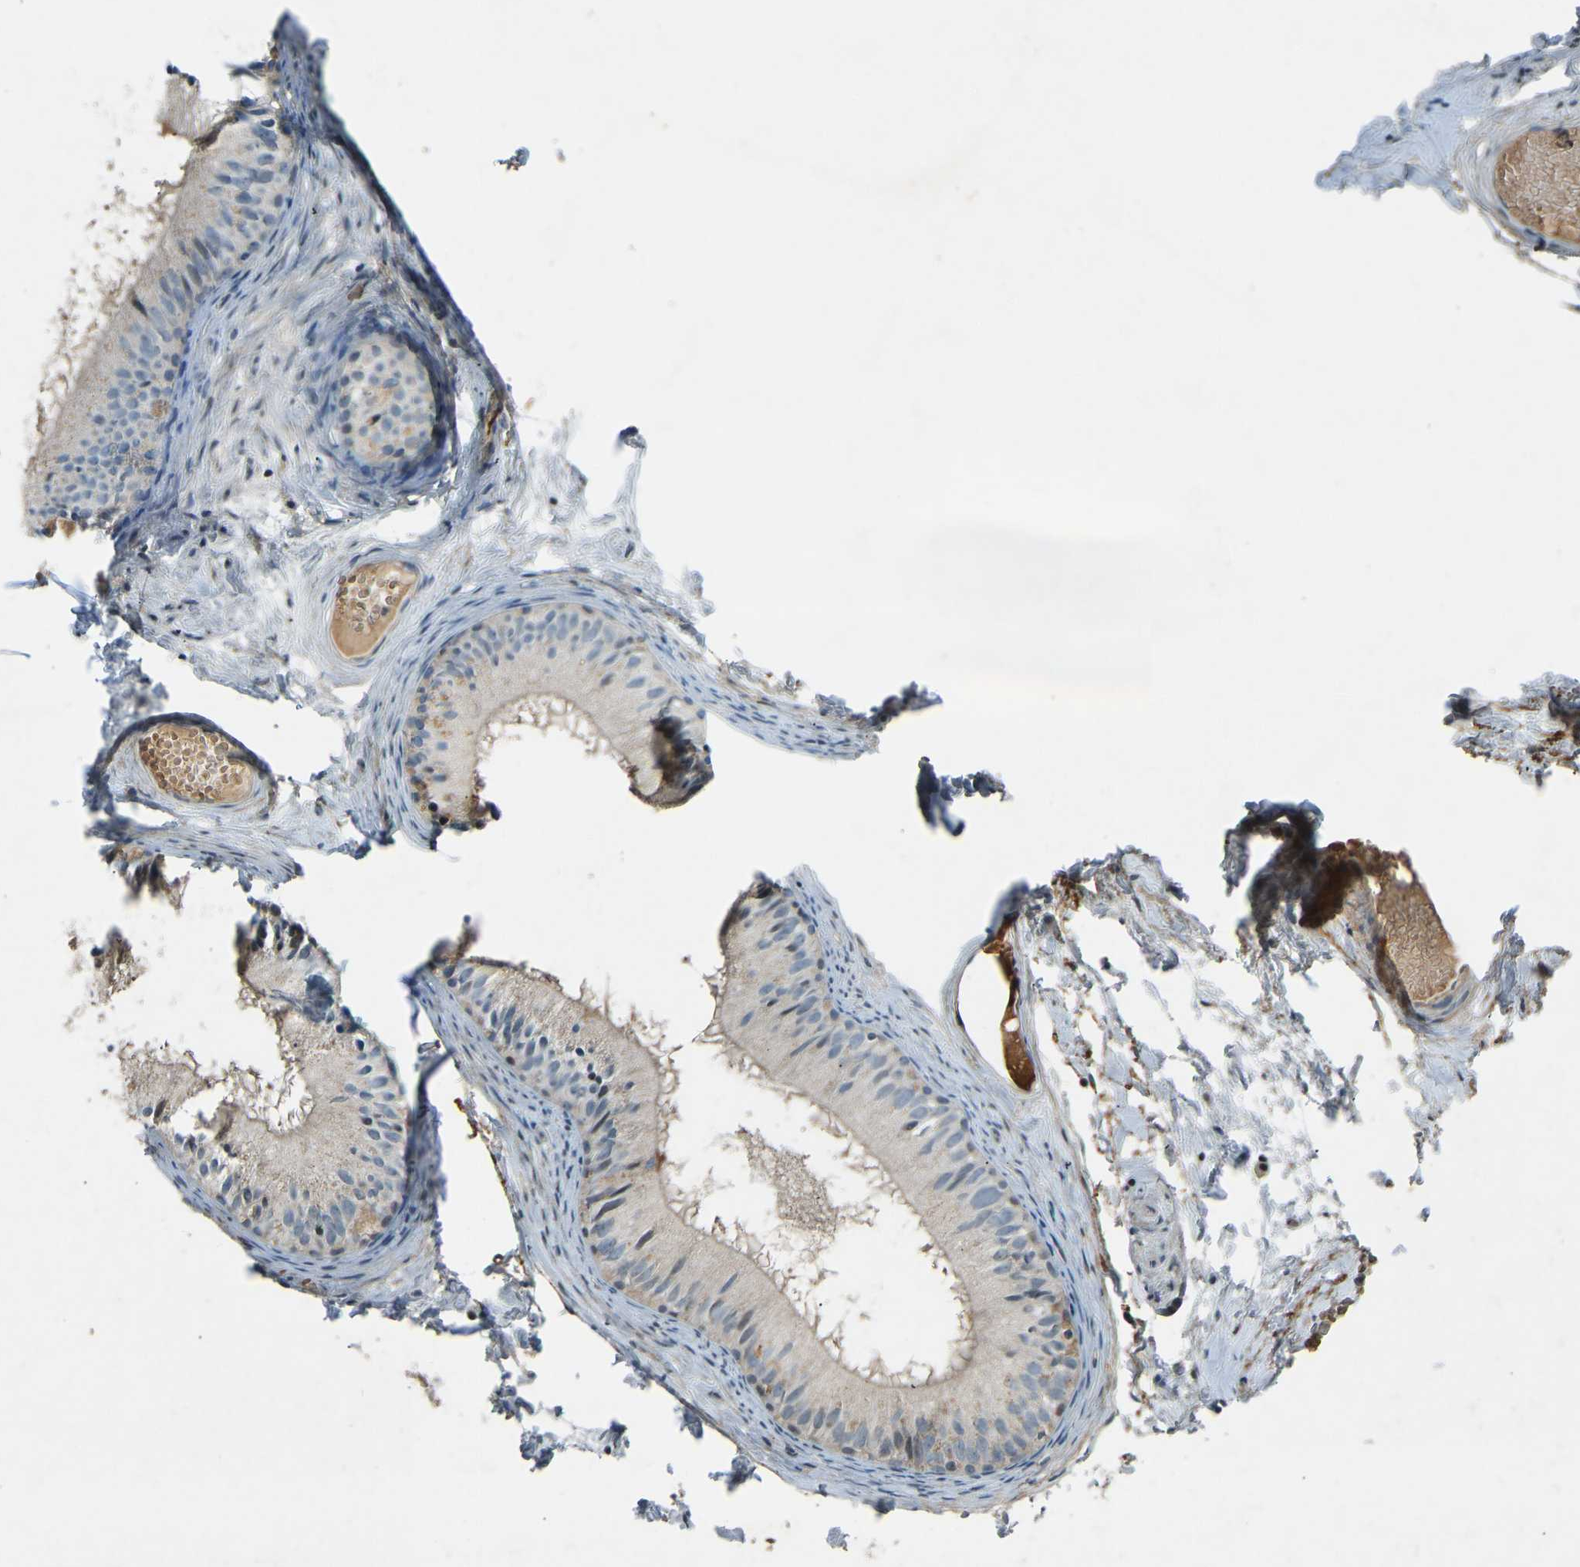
{"staining": {"intensity": "negative", "quantity": "none", "location": "none"}, "tissue": "epididymis", "cell_type": "Glandular cells", "image_type": "normal", "snomed": [{"axis": "morphology", "description": "Normal tissue, NOS"}, {"axis": "topography", "description": "Epididymis"}], "caption": "This histopathology image is of benign epididymis stained with IHC to label a protein in brown with the nuclei are counter-stained blue. There is no expression in glandular cells.", "gene": "FBLN2", "patient": {"sex": "male", "age": 46}}